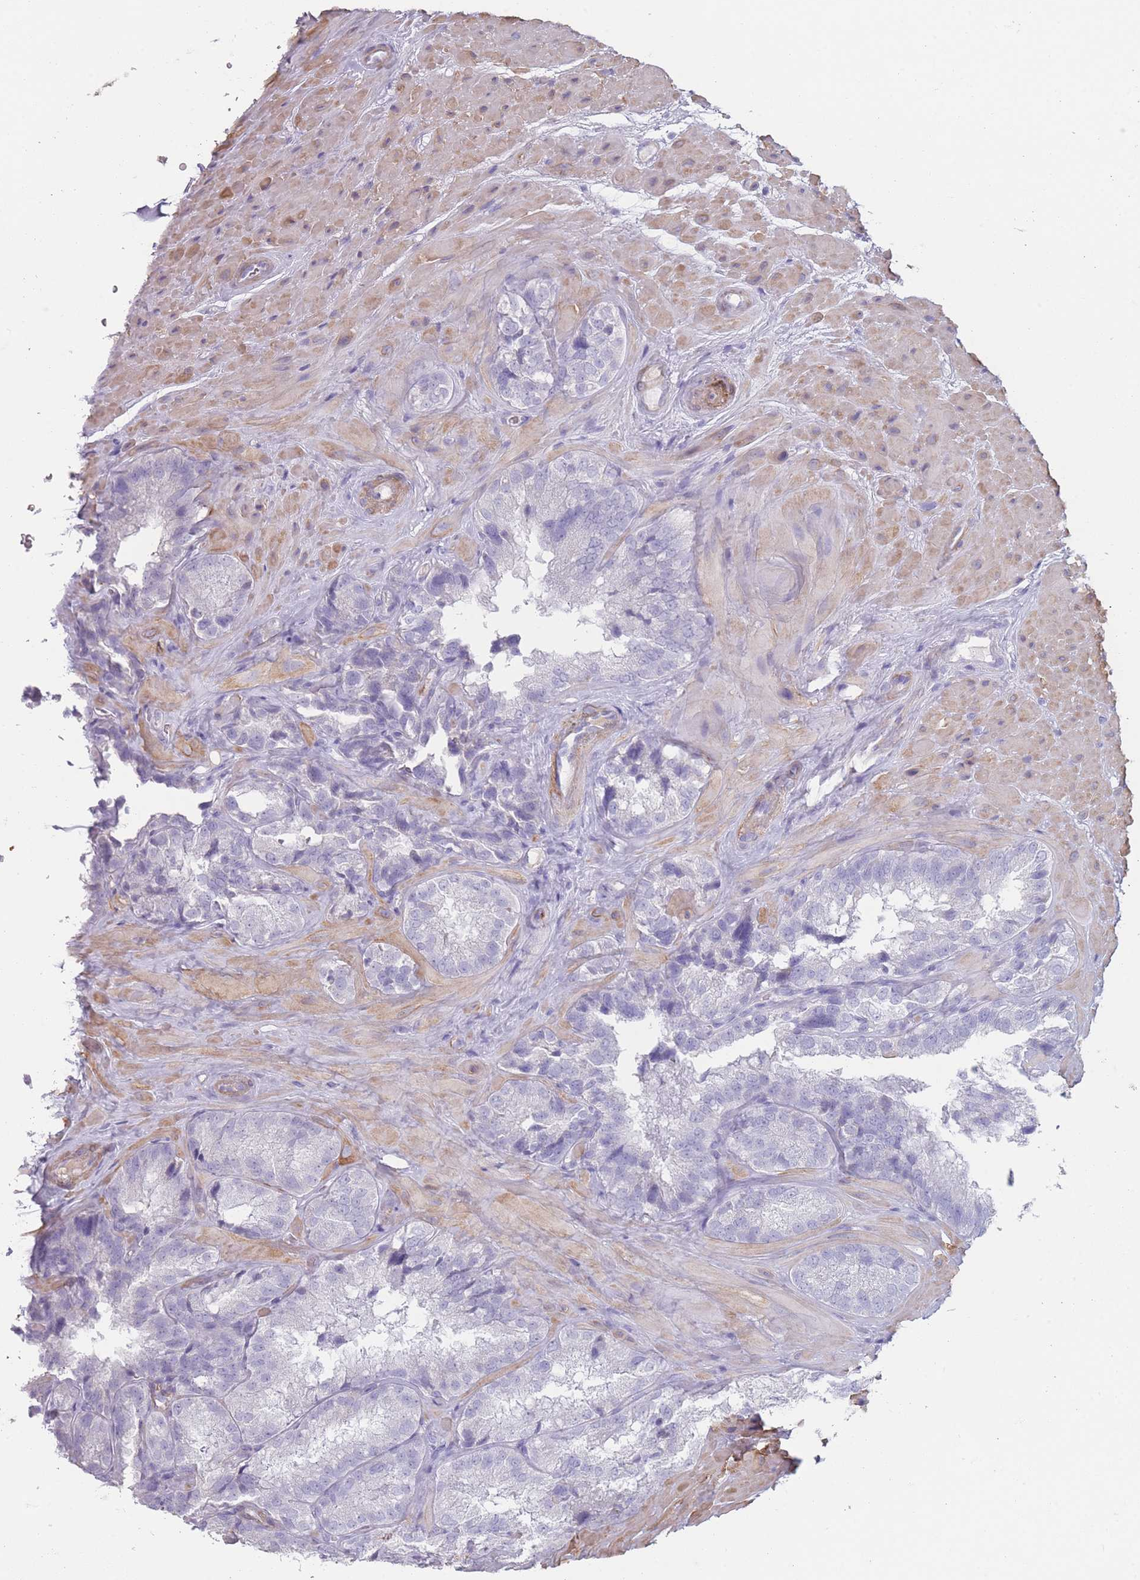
{"staining": {"intensity": "negative", "quantity": "none", "location": "none"}, "tissue": "seminal vesicle", "cell_type": "Glandular cells", "image_type": "normal", "snomed": [{"axis": "morphology", "description": "Normal tissue, NOS"}, {"axis": "topography", "description": "Seminal veicle"}], "caption": "The image reveals no staining of glandular cells in unremarkable seminal vesicle. (DAB (3,3'-diaminobenzidine) IHC visualized using brightfield microscopy, high magnification).", "gene": "RHBG", "patient": {"sex": "male", "age": 58}}